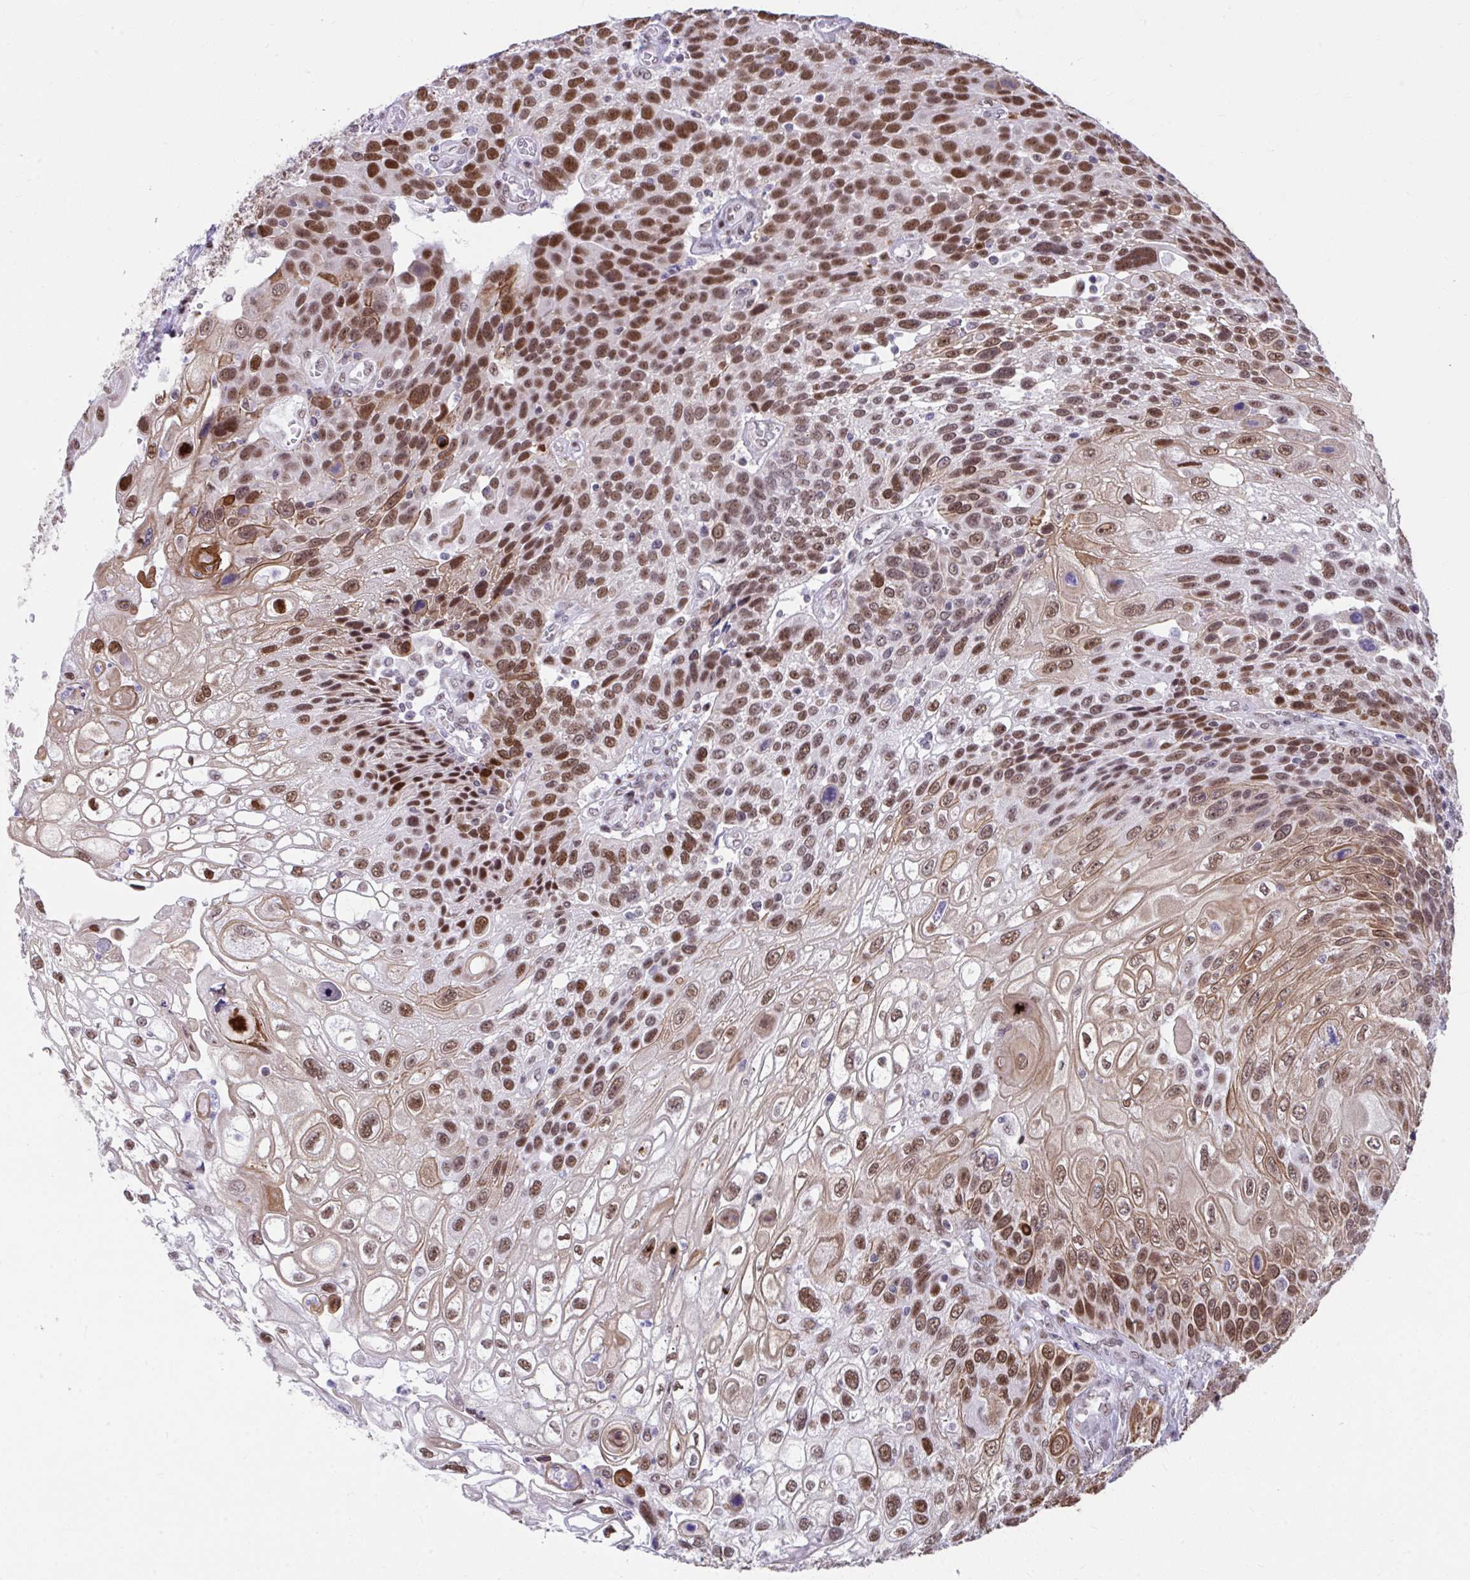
{"staining": {"intensity": "strong", "quantity": ">75%", "location": "cytoplasmic/membranous,nuclear"}, "tissue": "urothelial cancer", "cell_type": "Tumor cells", "image_type": "cancer", "snomed": [{"axis": "morphology", "description": "Urothelial carcinoma, High grade"}, {"axis": "topography", "description": "Urinary bladder"}], "caption": "This is a histology image of immunohistochemistry staining of urothelial carcinoma (high-grade), which shows strong positivity in the cytoplasmic/membranous and nuclear of tumor cells.", "gene": "SLC35C2", "patient": {"sex": "female", "age": 70}}